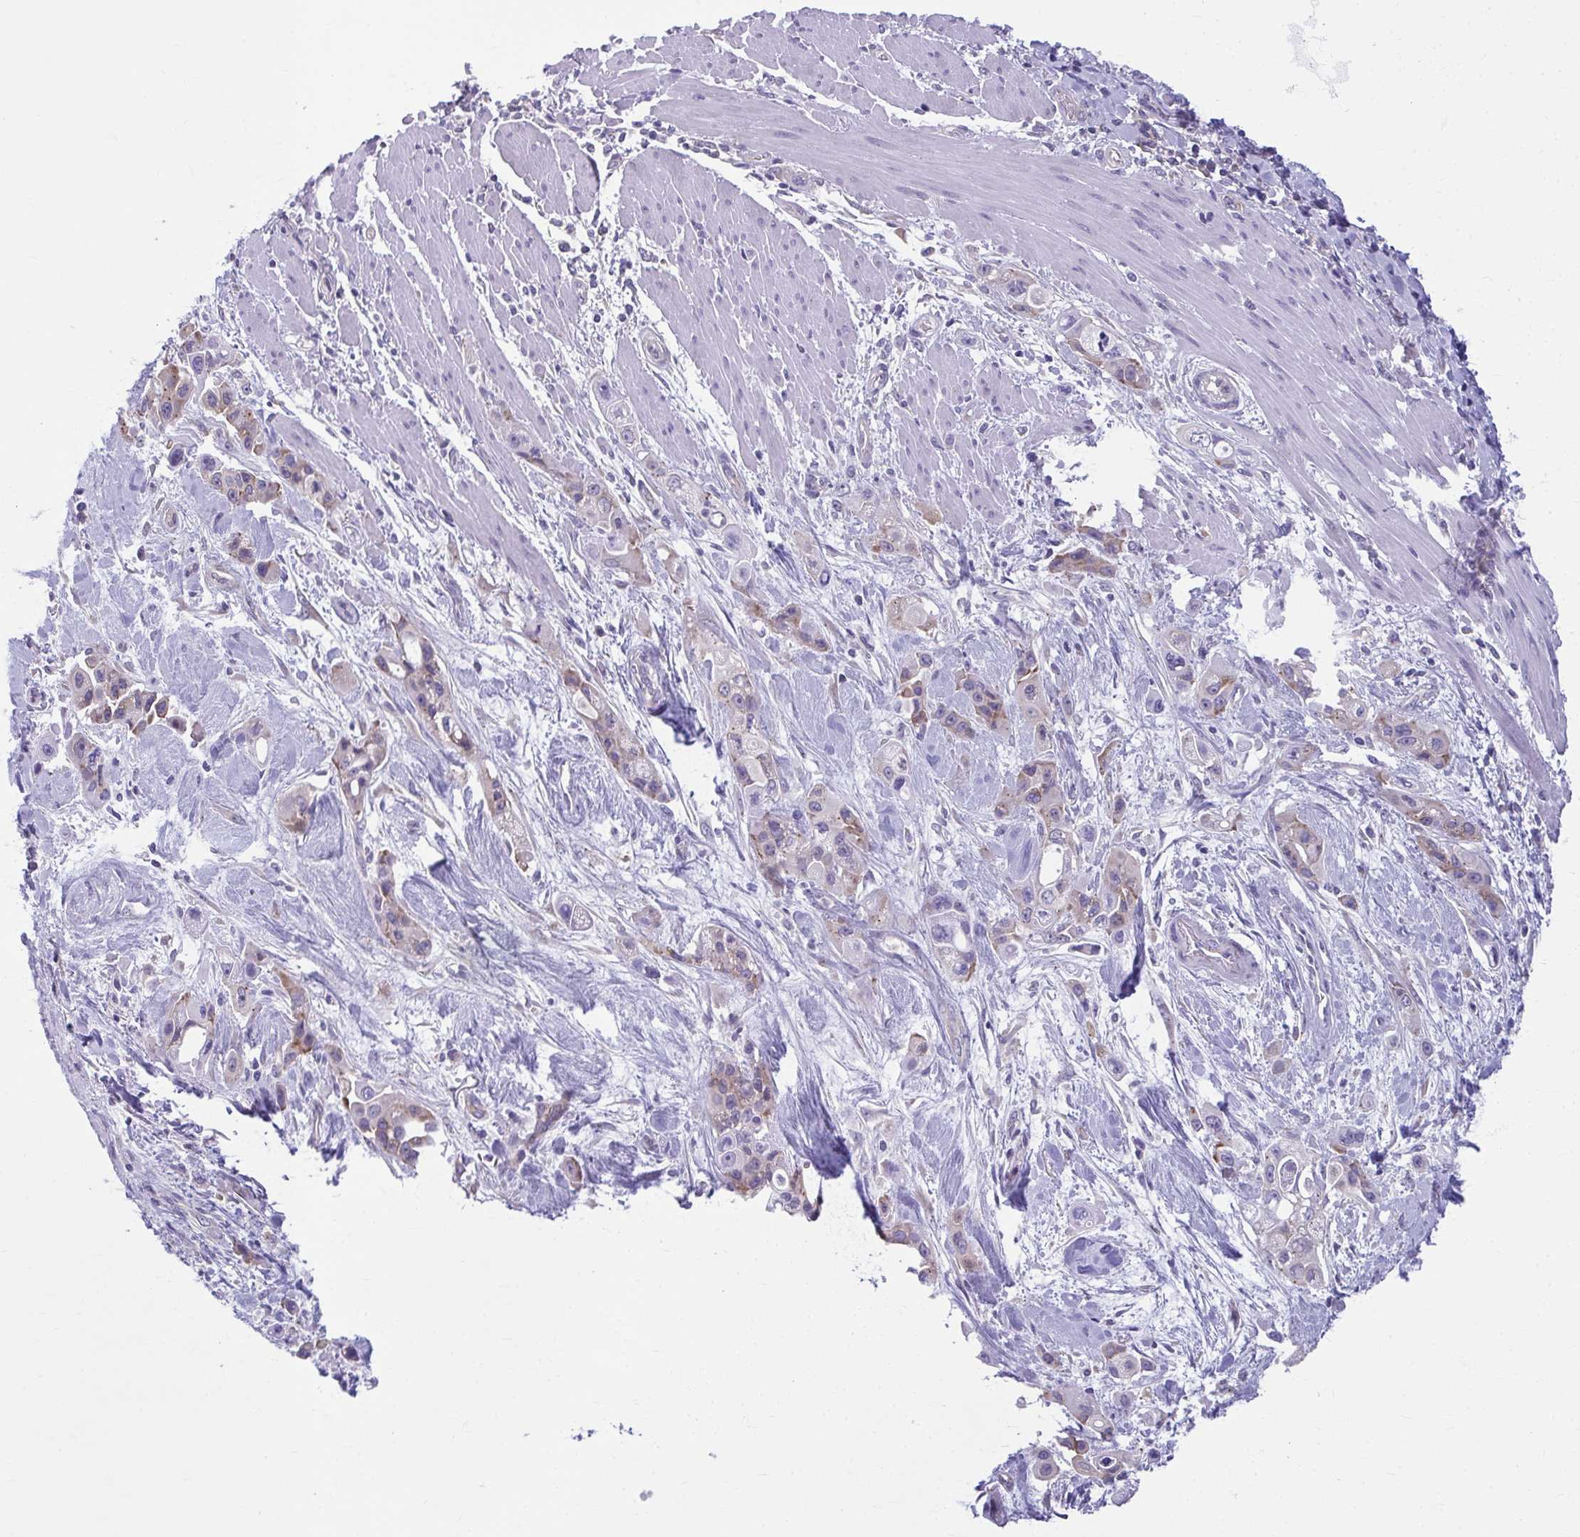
{"staining": {"intensity": "weak", "quantity": "<25%", "location": "cytoplasmic/membranous"}, "tissue": "pancreatic cancer", "cell_type": "Tumor cells", "image_type": "cancer", "snomed": [{"axis": "morphology", "description": "Adenocarcinoma, NOS"}, {"axis": "topography", "description": "Pancreas"}], "caption": "Pancreatic adenocarcinoma was stained to show a protein in brown. There is no significant positivity in tumor cells. (Stains: DAB (3,3'-diaminobenzidine) immunohistochemistry (IHC) with hematoxylin counter stain, Microscopy: brightfield microscopy at high magnification).", "gene": "TMEM108", "patient": {"sex": "female", "age": 66}}